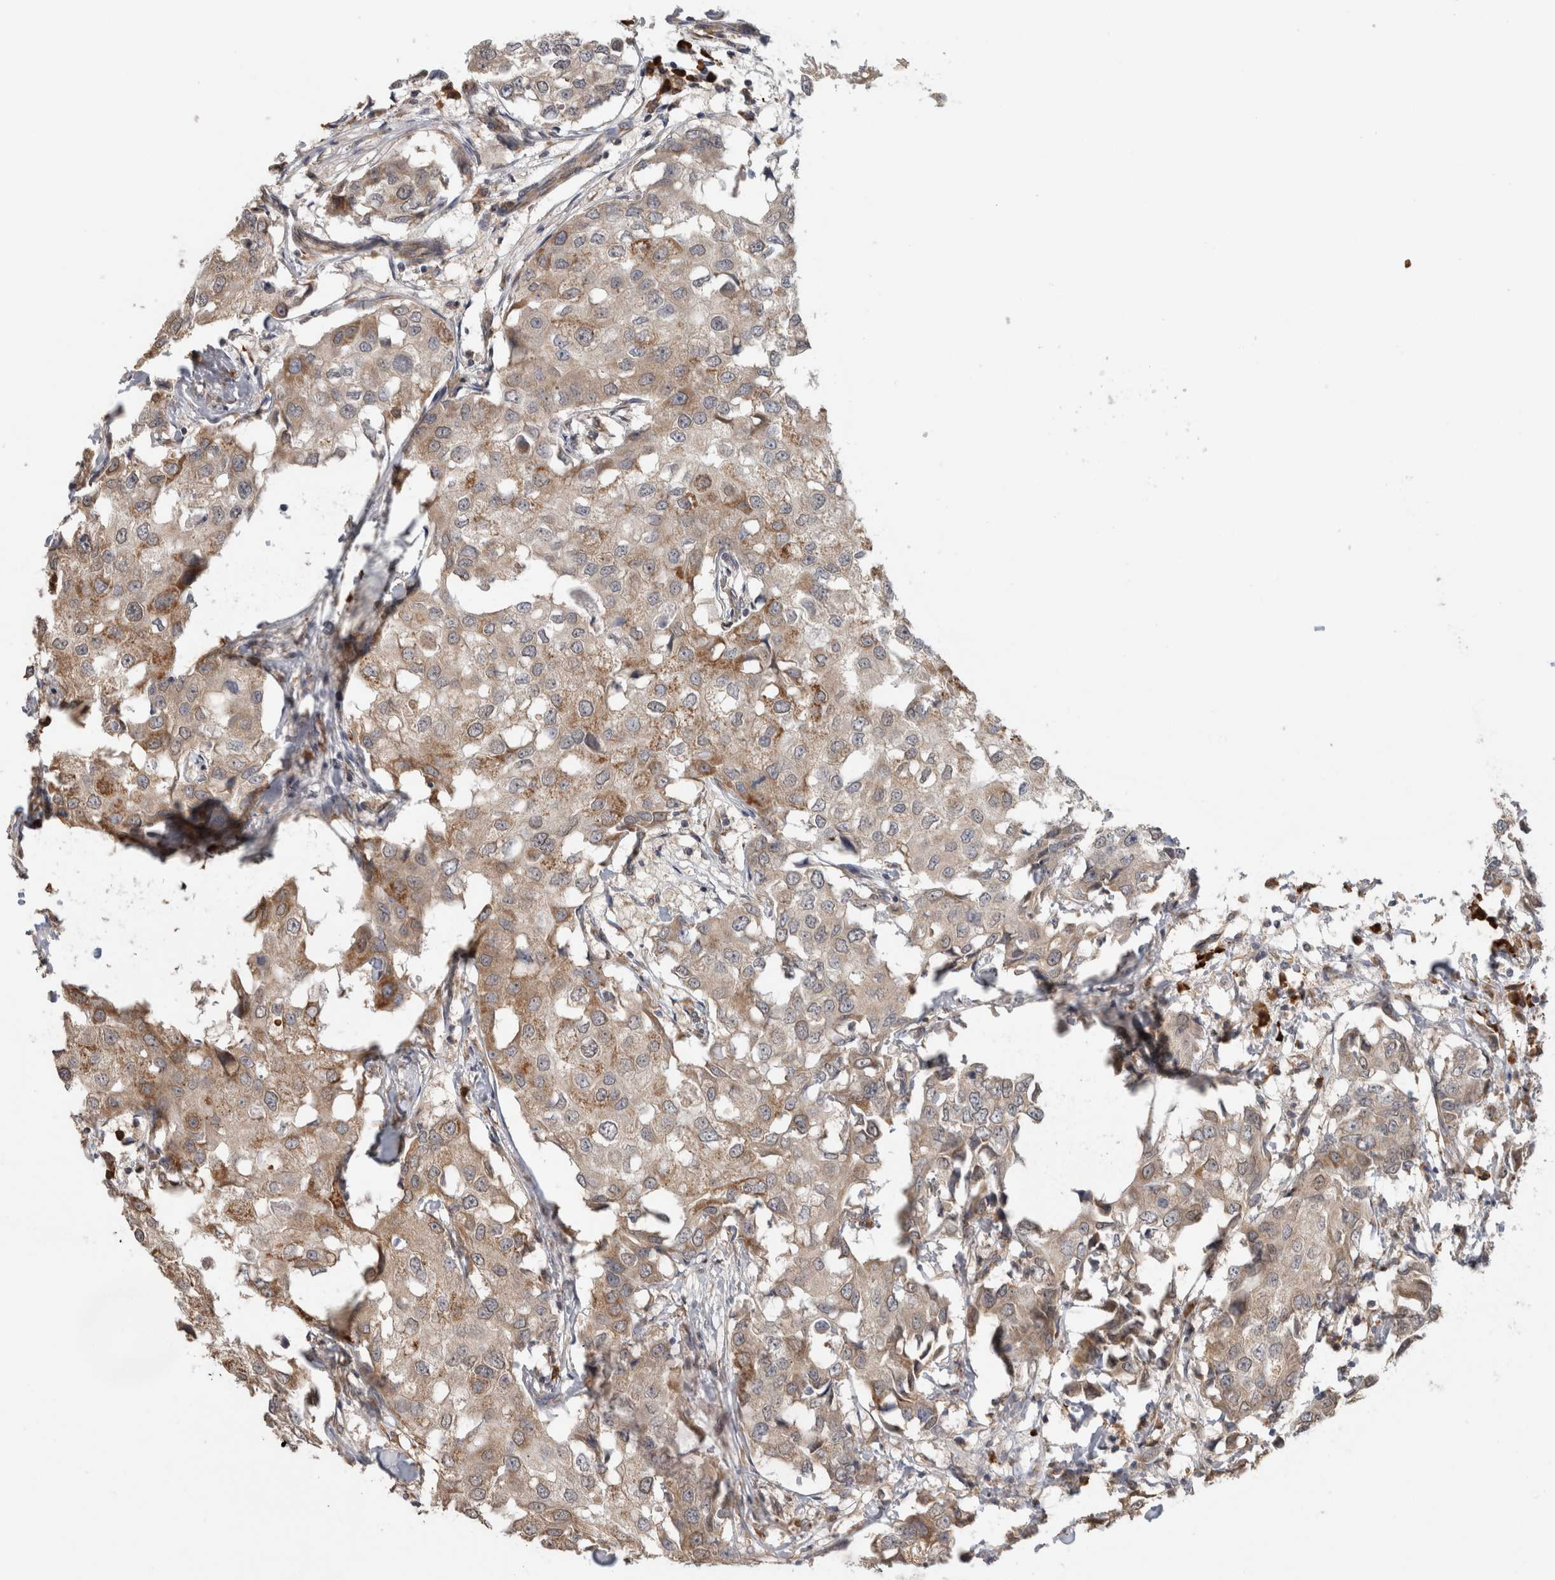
{"staining": {"intensity": "moderate", "quantity": ">75%", "location": "cytoplasmic/membranous"}, "tissue": "breast cancer", "cell_type": "Tumor cells", "image_type": "cancer", "snomed": [{"axis": "morphology", "description": "Duct carcinoma"}, {"axis": "topography", "description": "Breast"}], "caption": "Protein analysis of breast cancer (invasive ductal carcinoma) tissue shows moderate cytoplasmic/membranous expression in about >75% of tumor cells.", "gene": "ADGRL3", "patient": {"sex": "female", "age": 27}}